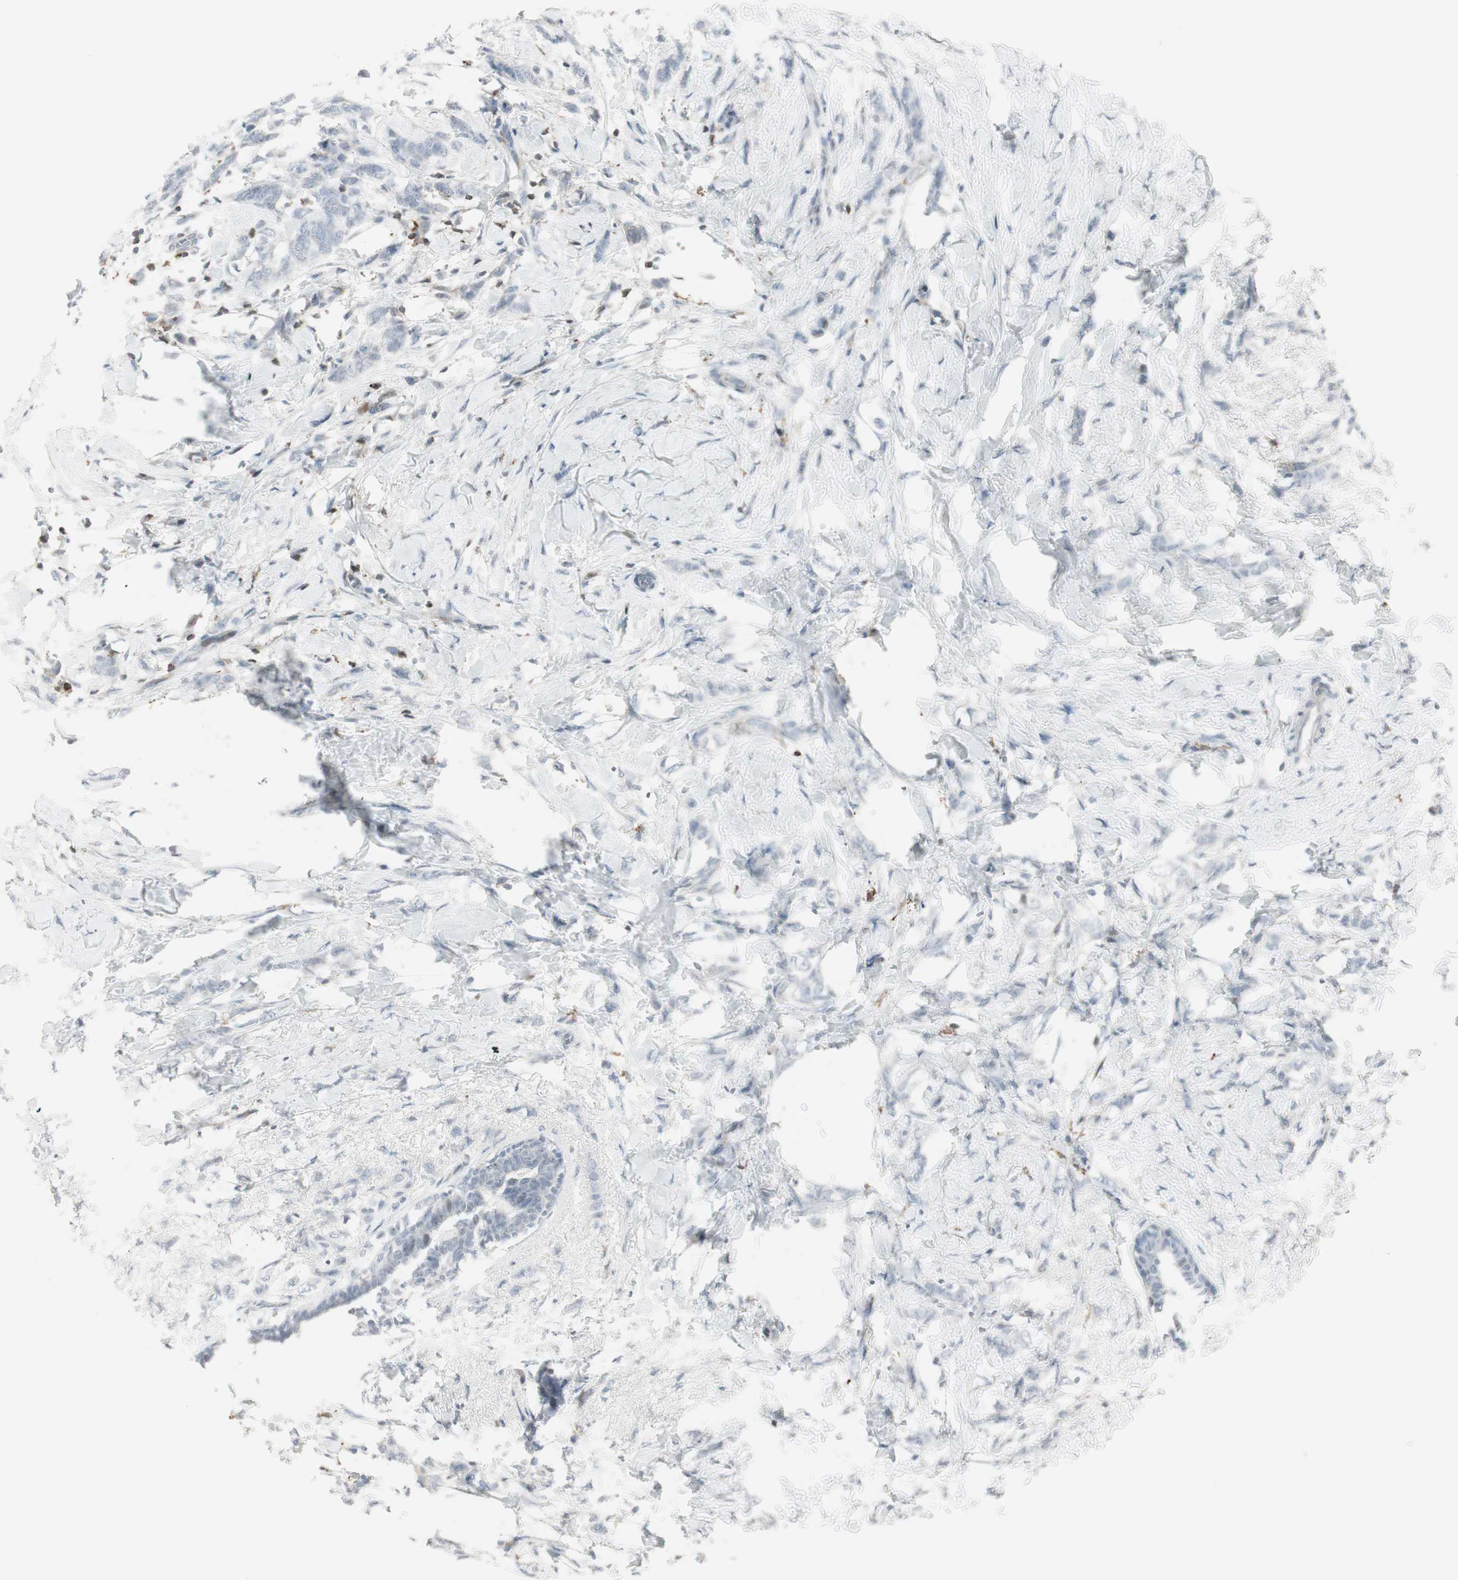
{"staining": {"intensity": "negative", "quantity": "none", "location": "none"}, "tissue": "breast cancer", "cell_type": "Tumor cells", "image_type": "cancer", "snomed": [{"axis": "morphology", "description": "Lobular carcinoma, in situ"}, {"axis": "morphology", "description": "Lobular carcinoma"}, {"axis": "topography", "description": "Breast"}], "caption": "IHC image of lobular carcinoma (breast) stained for a protein (brown), which reveals no staining in tumor cells.", "gene": "MAP4K4", "patient": {"sex": "female", "age": 41}}